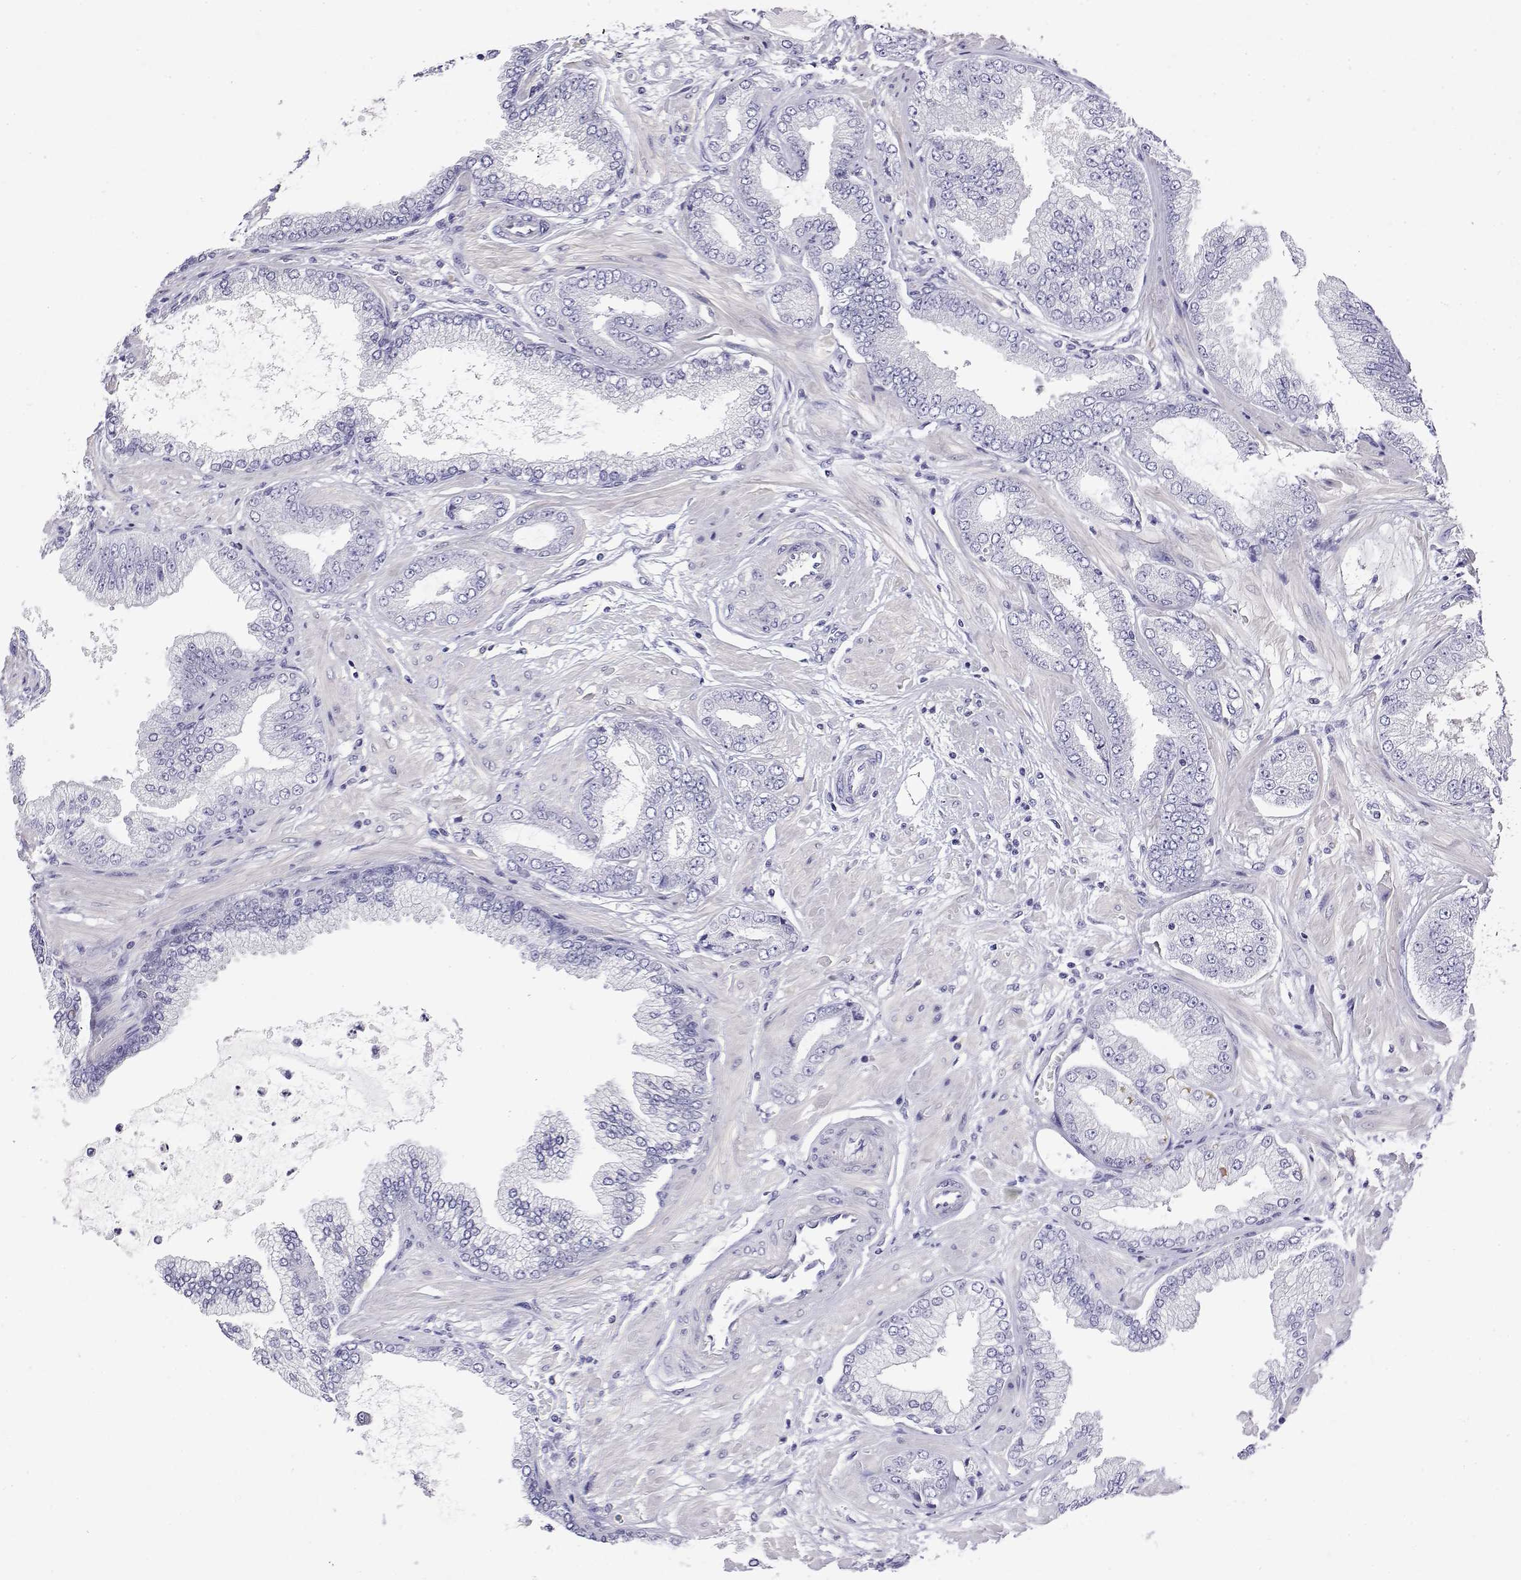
{"staining": {"intensity": "negative", "quantity": "none", "location": "none"}, "tissue": "prostate cancer", "cell_type": "Tumor cells", "image_type": "cancer", "snomed": [{"axis": "morphology", "description": "Adenocarcinoma, Low grade"}, {"axis": "topography", "description": "Prostate"}], "caption": "Photomicrograph shows no significant protein positivity in tumor cells of low-grade adenocarcinoma (prostate).", "gene": "LY6D", "patient": {"sex": "male", "age": 55}}